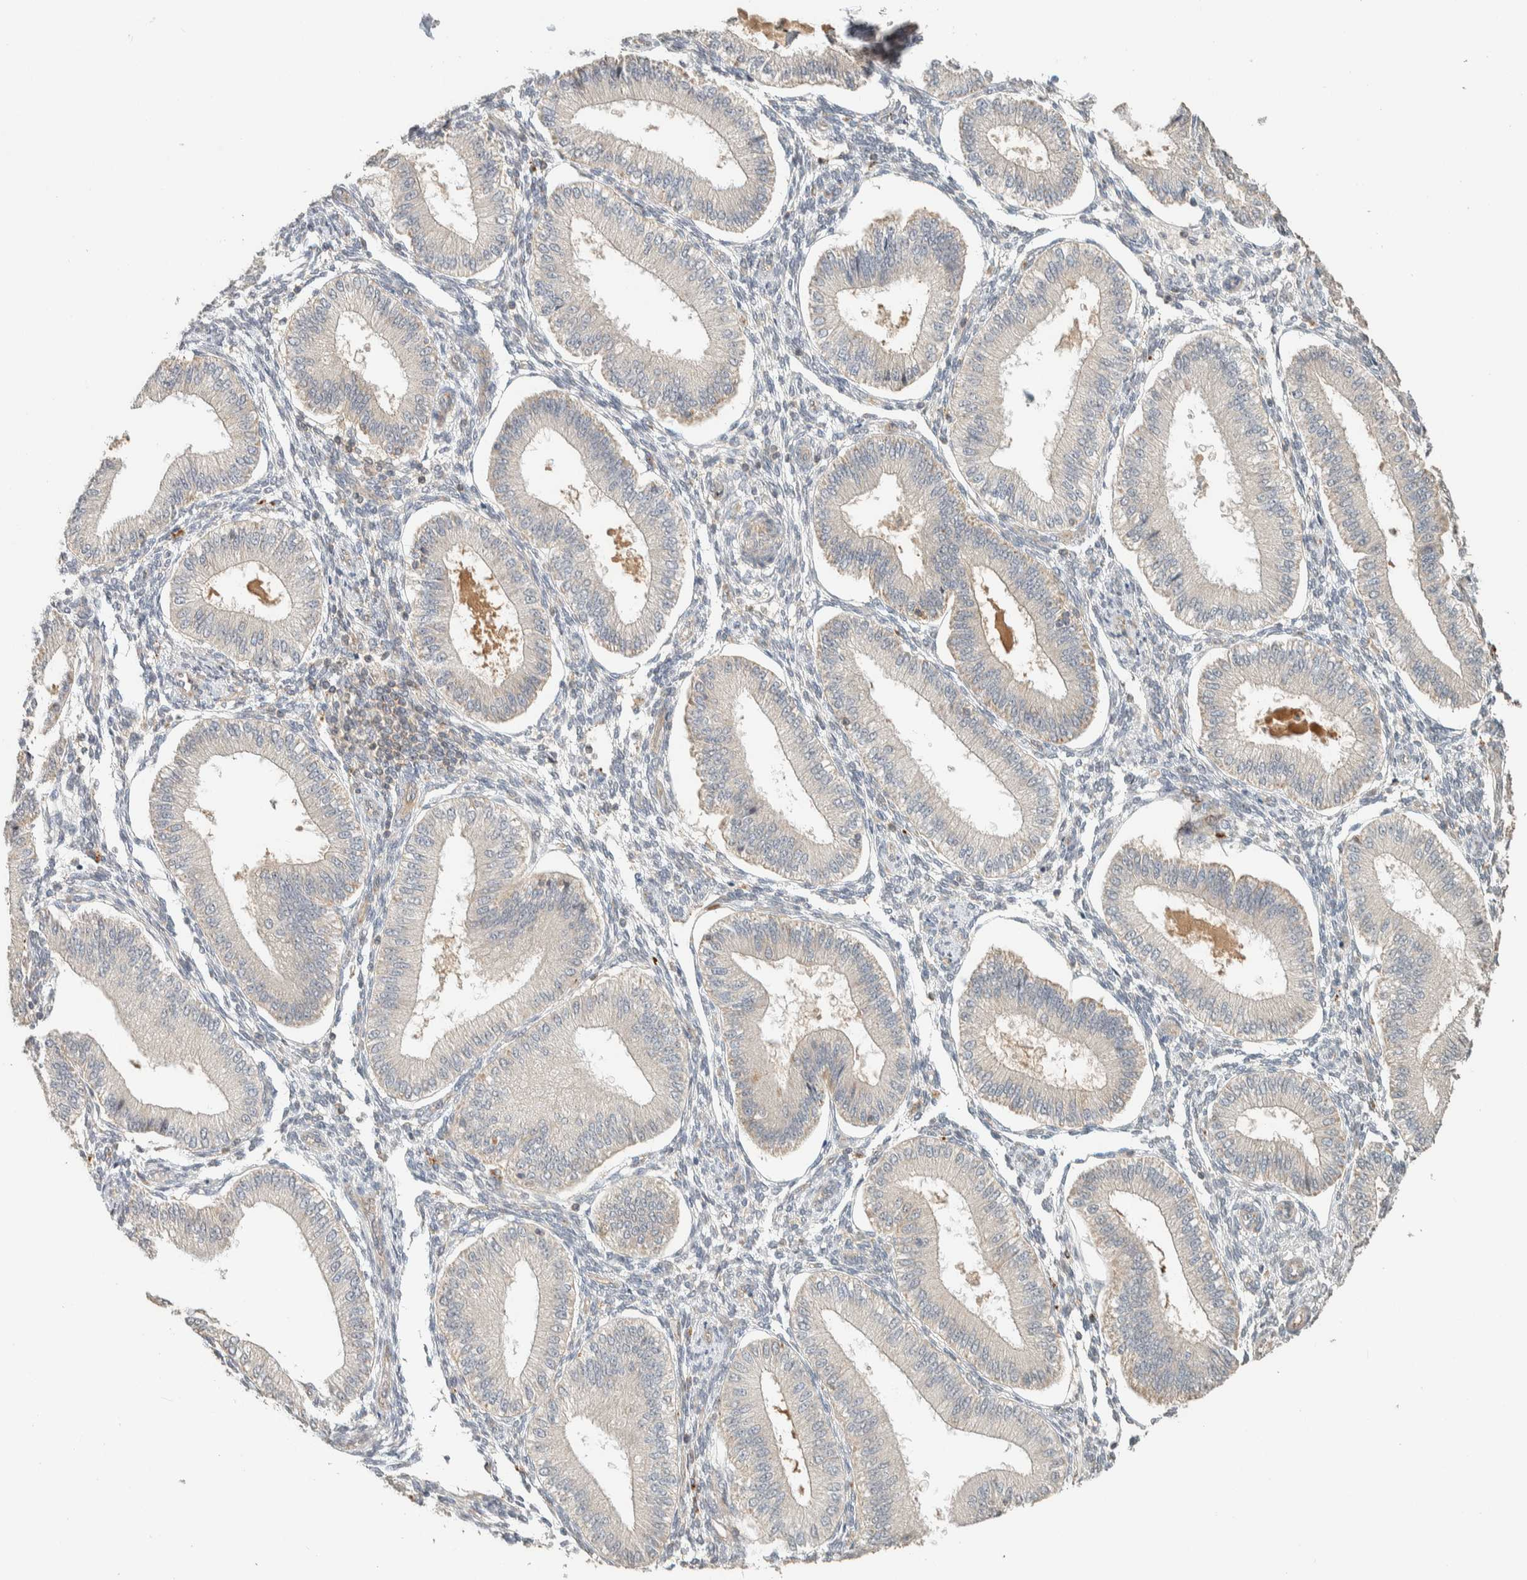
{"staining": {"intensity": "negative", "quantity": "none", "location": "none"}, "tissue": "endometrium", "cell_type": "Cells in endometrial stroma", "image_type": "normal", "snomed": [{"axis": "morphology", "description": "Normal tissue, NOS"}, {"axis": "topography", "description": "Endometrium"}], "caption": "The immunohistochemistry (IHC) photomicrograph has no significant positivity in cells in endometrial stroma of endometrium.", "gene": "PDE7B", "patient": {"sex": "female", "age": 39}}